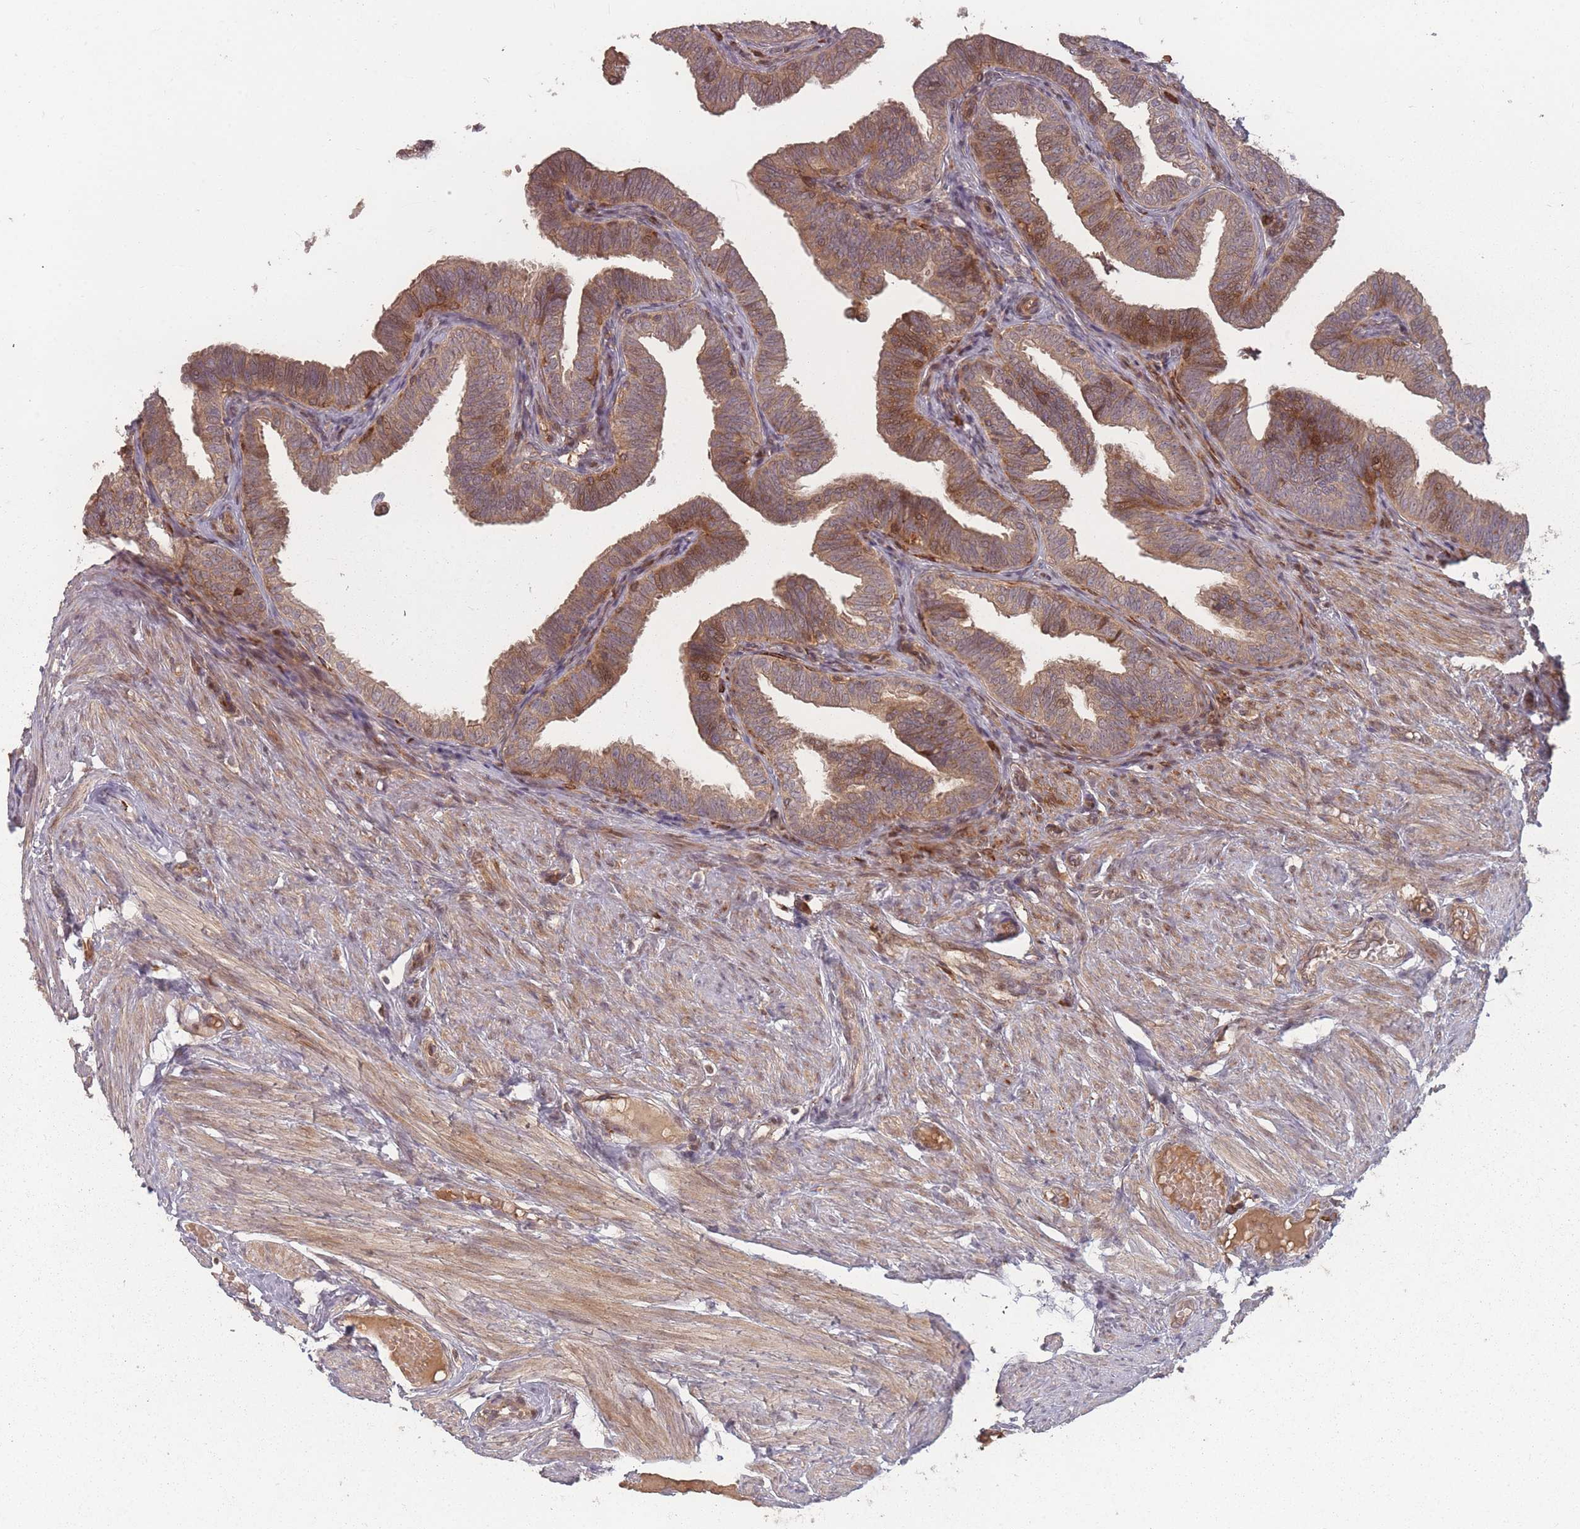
{"staining": {"intensity": "moderate", "quantity": ">75%", "location": "cytoplasmic/membranous"}, "tissue": "fallopian tube", "cell_type": "Glandular cells", "image_type": "normal", "snomed": [{"axis": "morphology", "description": "Normal tissue, NOS"}, {"axis": "topography", "description": "Fallopian tube"}], "caption": "A micrograph showing moderate cytoplasmic/membranous expression in about >75% of glandular cells in normal fallopian tube, as visualized by brown immunohistochemical staining.", "gene": "HAGH", "patient": {"sex": "female", "age": 39}}